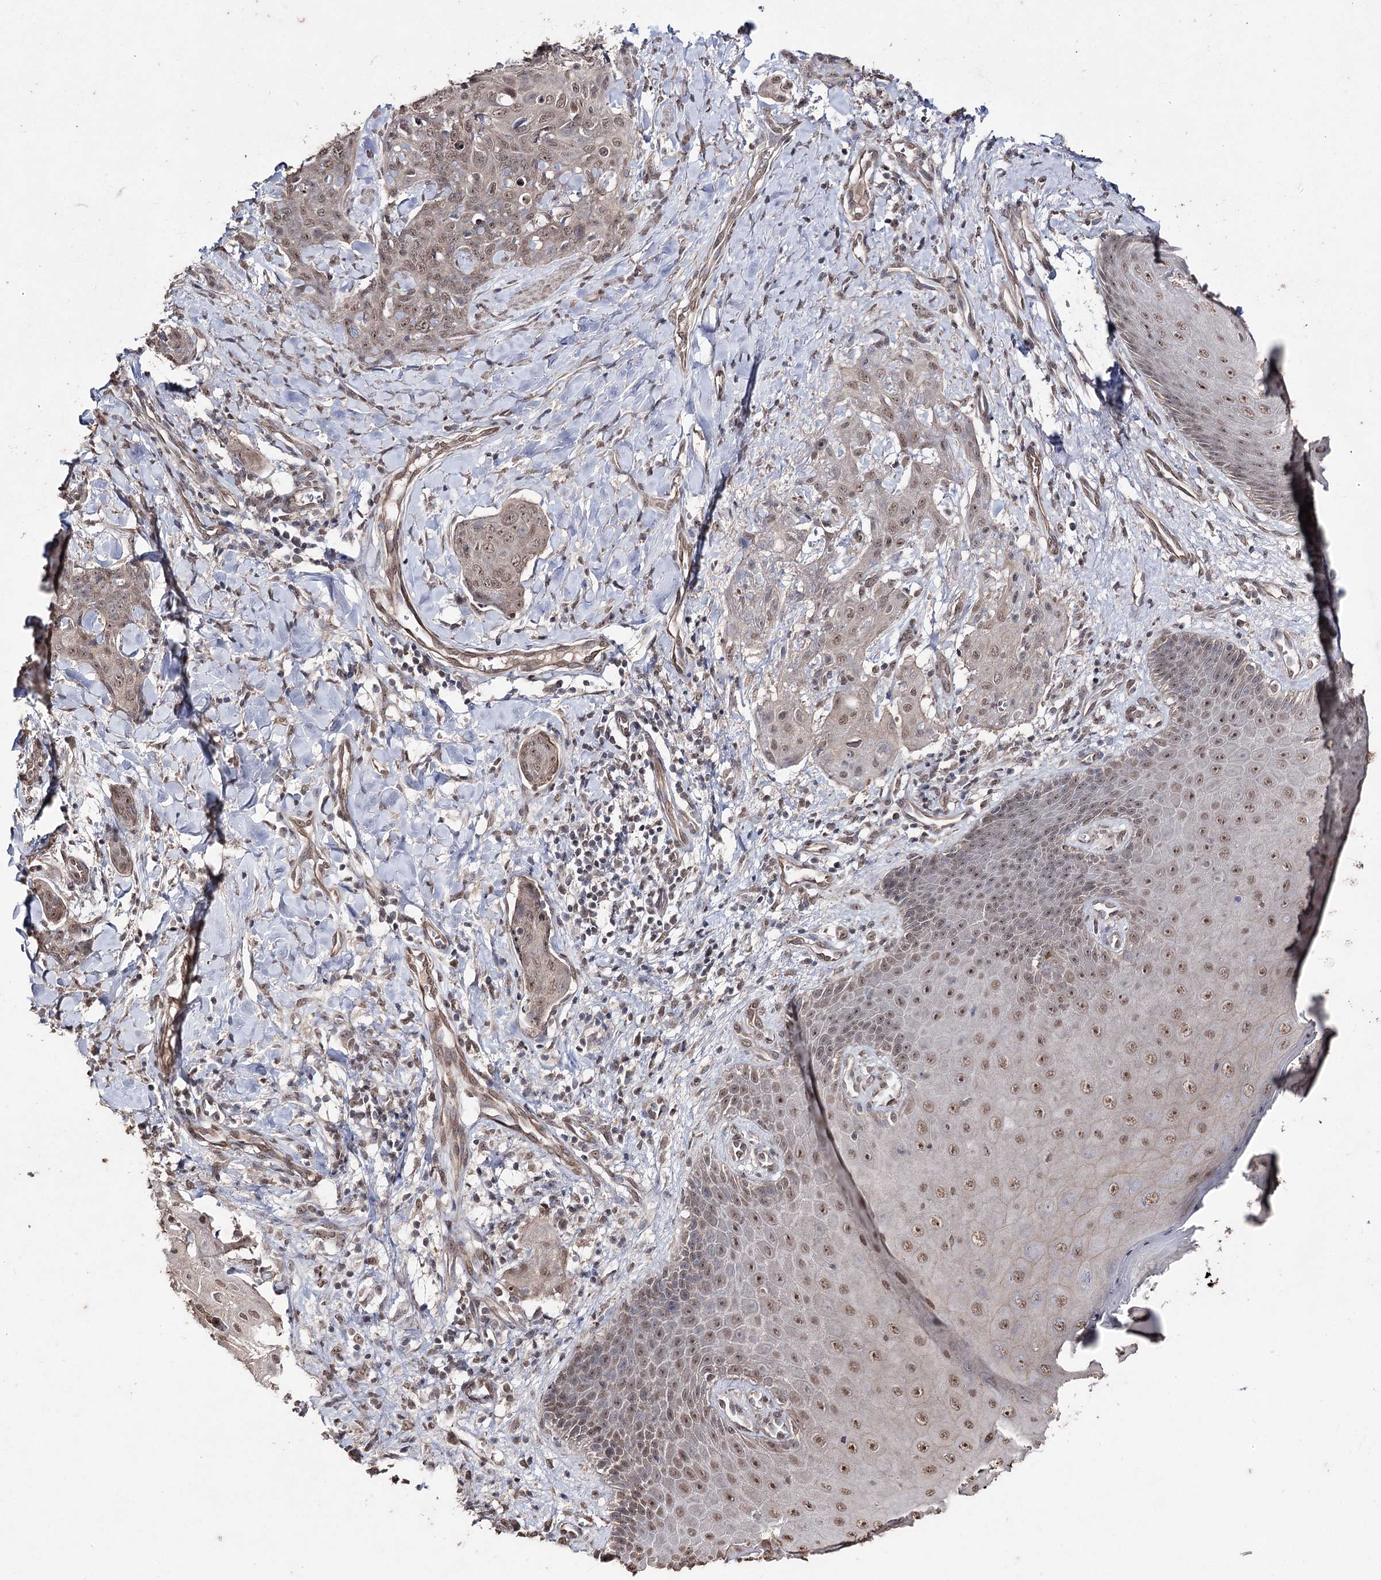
{"staining": {"intensity": "moderate", "quantity": ">75%", "location": "nuclear"}, "tissue": "skin cancer", "cell_type": "Tumor cells", "image_type": "cancer", "snomed": [{"axis": "morphology", "description": "Squamous cell carcinoma, NOS"}, {"axis": "topography", "description": "Skin"}, {"axis": "topography", "description": "Vulva"}], "caption": "Immunohistochemistry histopathology image of neoplastic tissue: skin cancer (squamous cell carcinoma) stained using immunohistochemistry (IHC) exhibits medium levels of moderate protein expression localized specifically in the nuclear of tumor cells, appearing as a nuclear brown color.", "gene": "ATG14", "patient": {"sex": "female", "age": 85}}